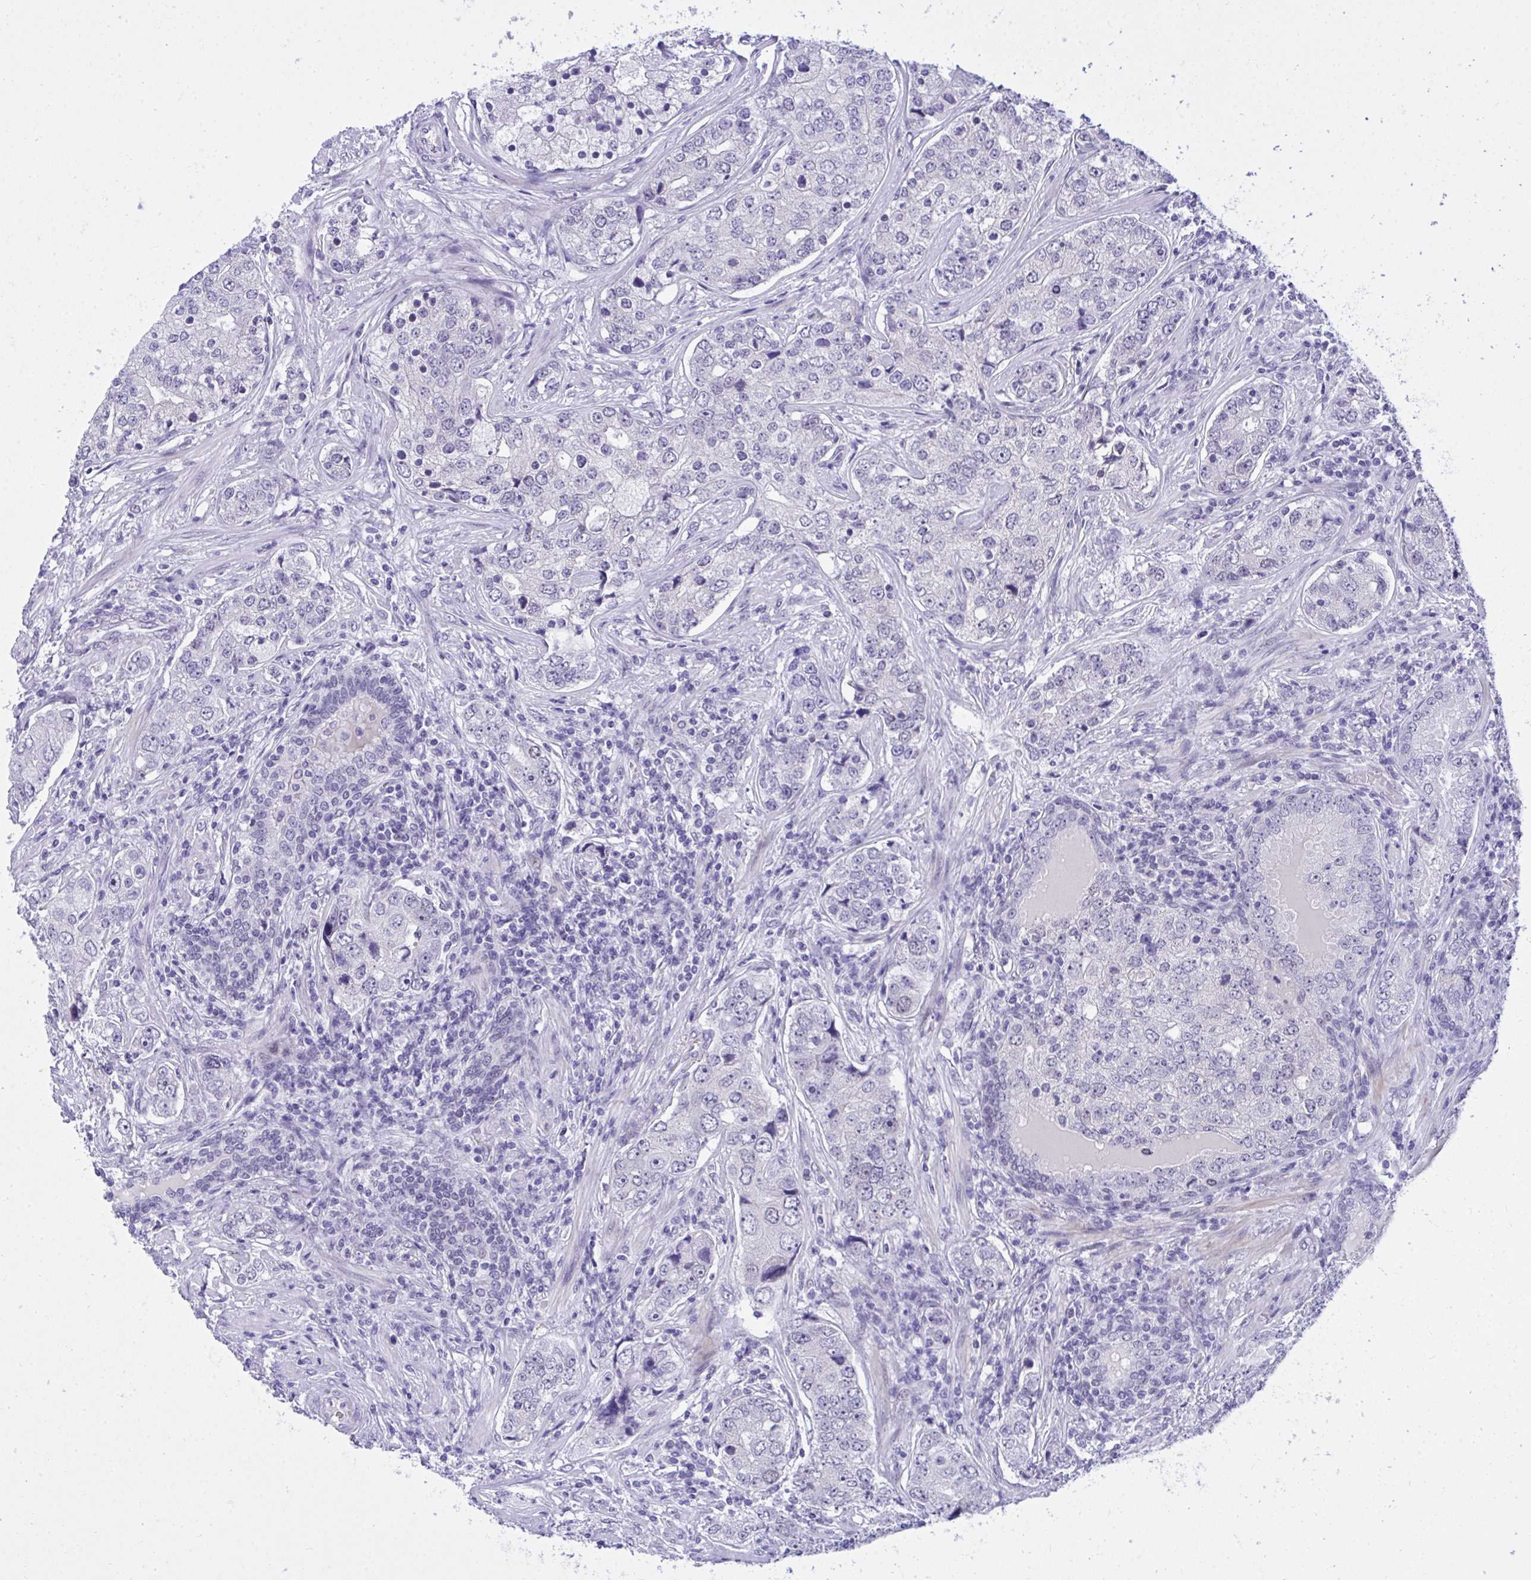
{"staining": {"intensity": "negative", "quantity": "none", "location": "none"}, "tissue": "prostate cancer", "cell_type": "Tumor cells", "image_type": "cancer", "snomed": [{"axis": "morphology", "description": "Adenocarcinoma, High grade"}, {"axis": "topography", "description": "Prostate"}], "caption": "Prostate cancer was stained to show a protein in brown. There is no significant positivity in tumor cells.", "gene": "TEAD4", "patient": {"sex": "male", "age": 60}}